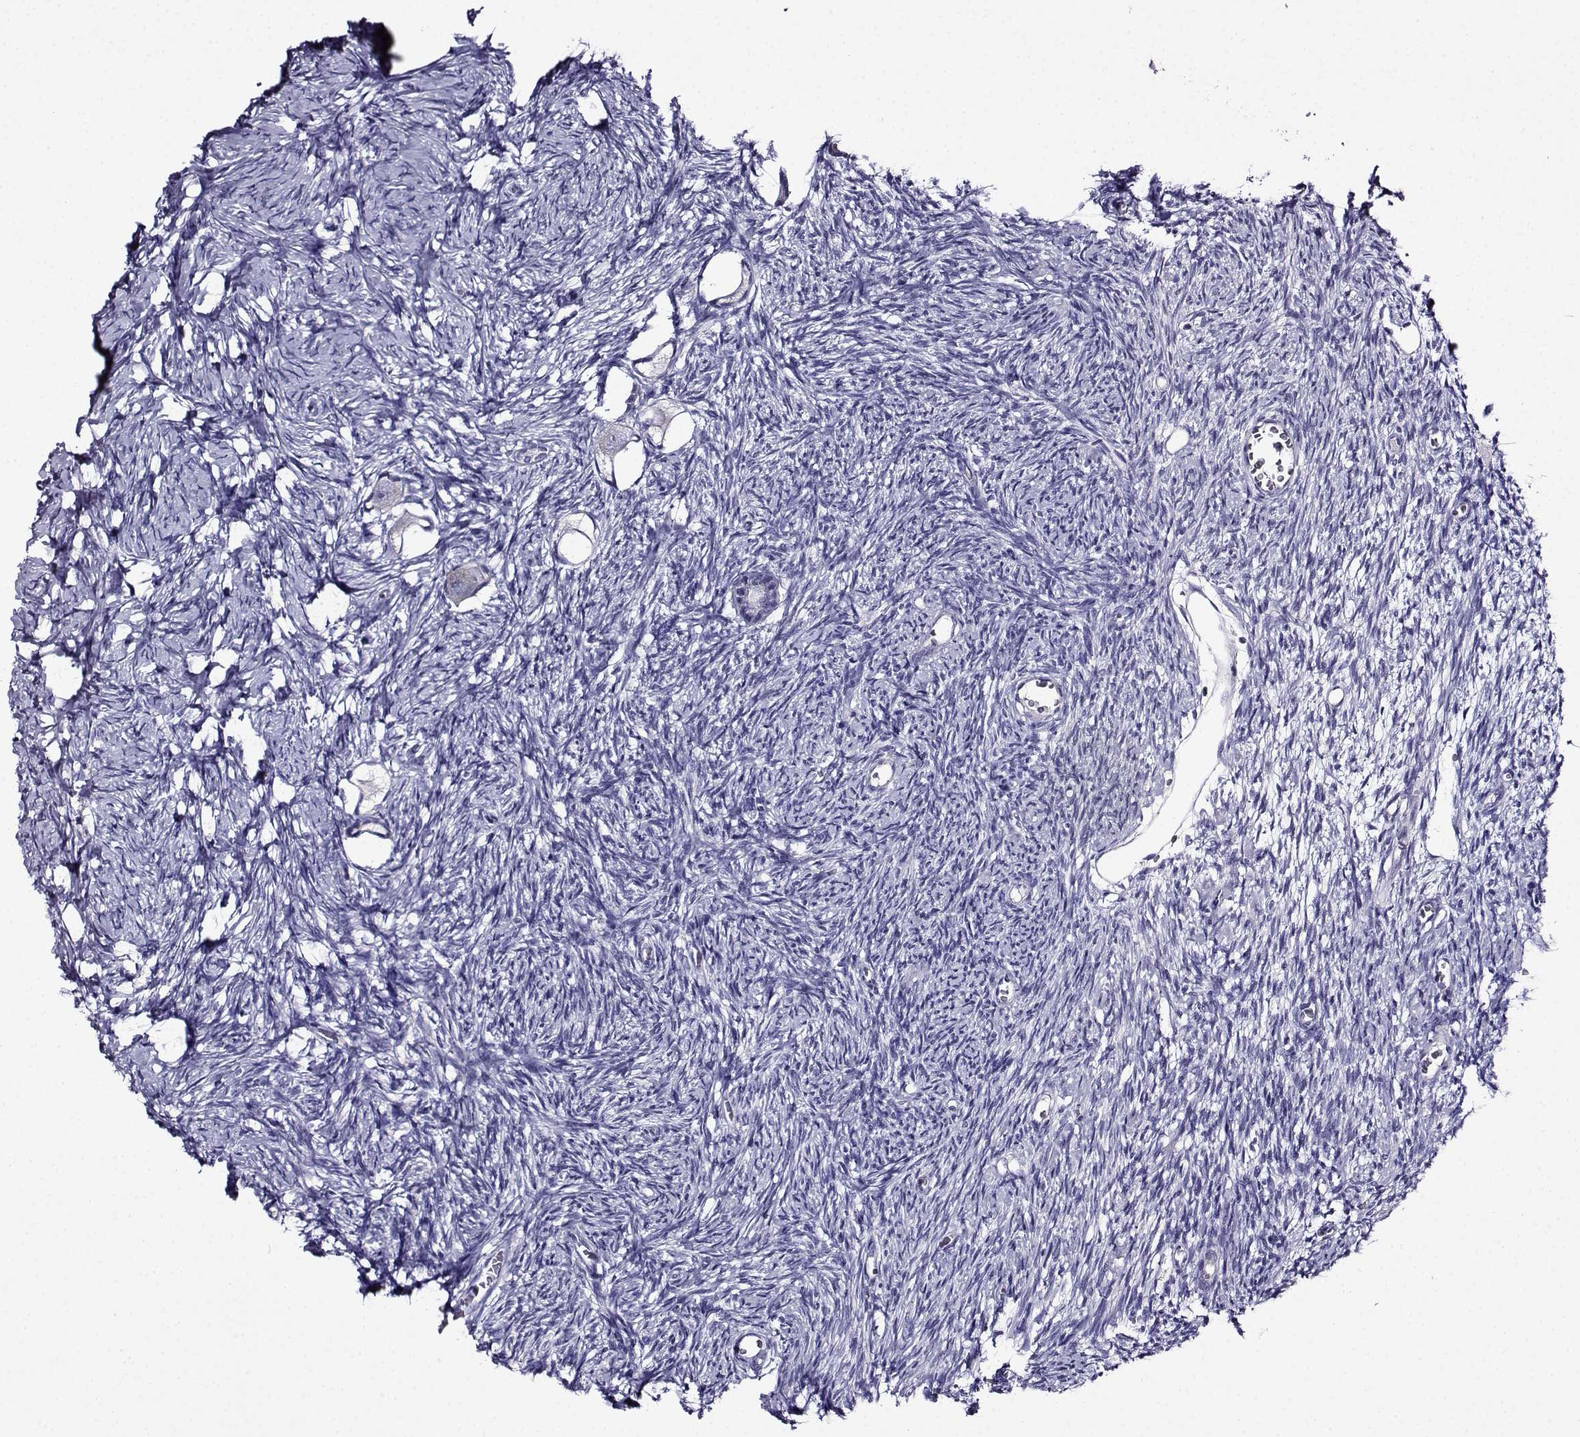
{"staining": {"intensity": "negative", "quantity": "none", "location": "none"}, "tissue": "ovary", "cell_type": "Follicle cells", "image_type": "normal", "snomed": [{"axis": "morphology", "description": "Normal tissue, NOS"}, {"axis": "topography", "description": "Ovary"}], "caption": "Protein analysis of benign ovary shows no significant staining in follicle cells.", "gene": "TMEM266", "patient": {"sex": "female", "age": 27}}